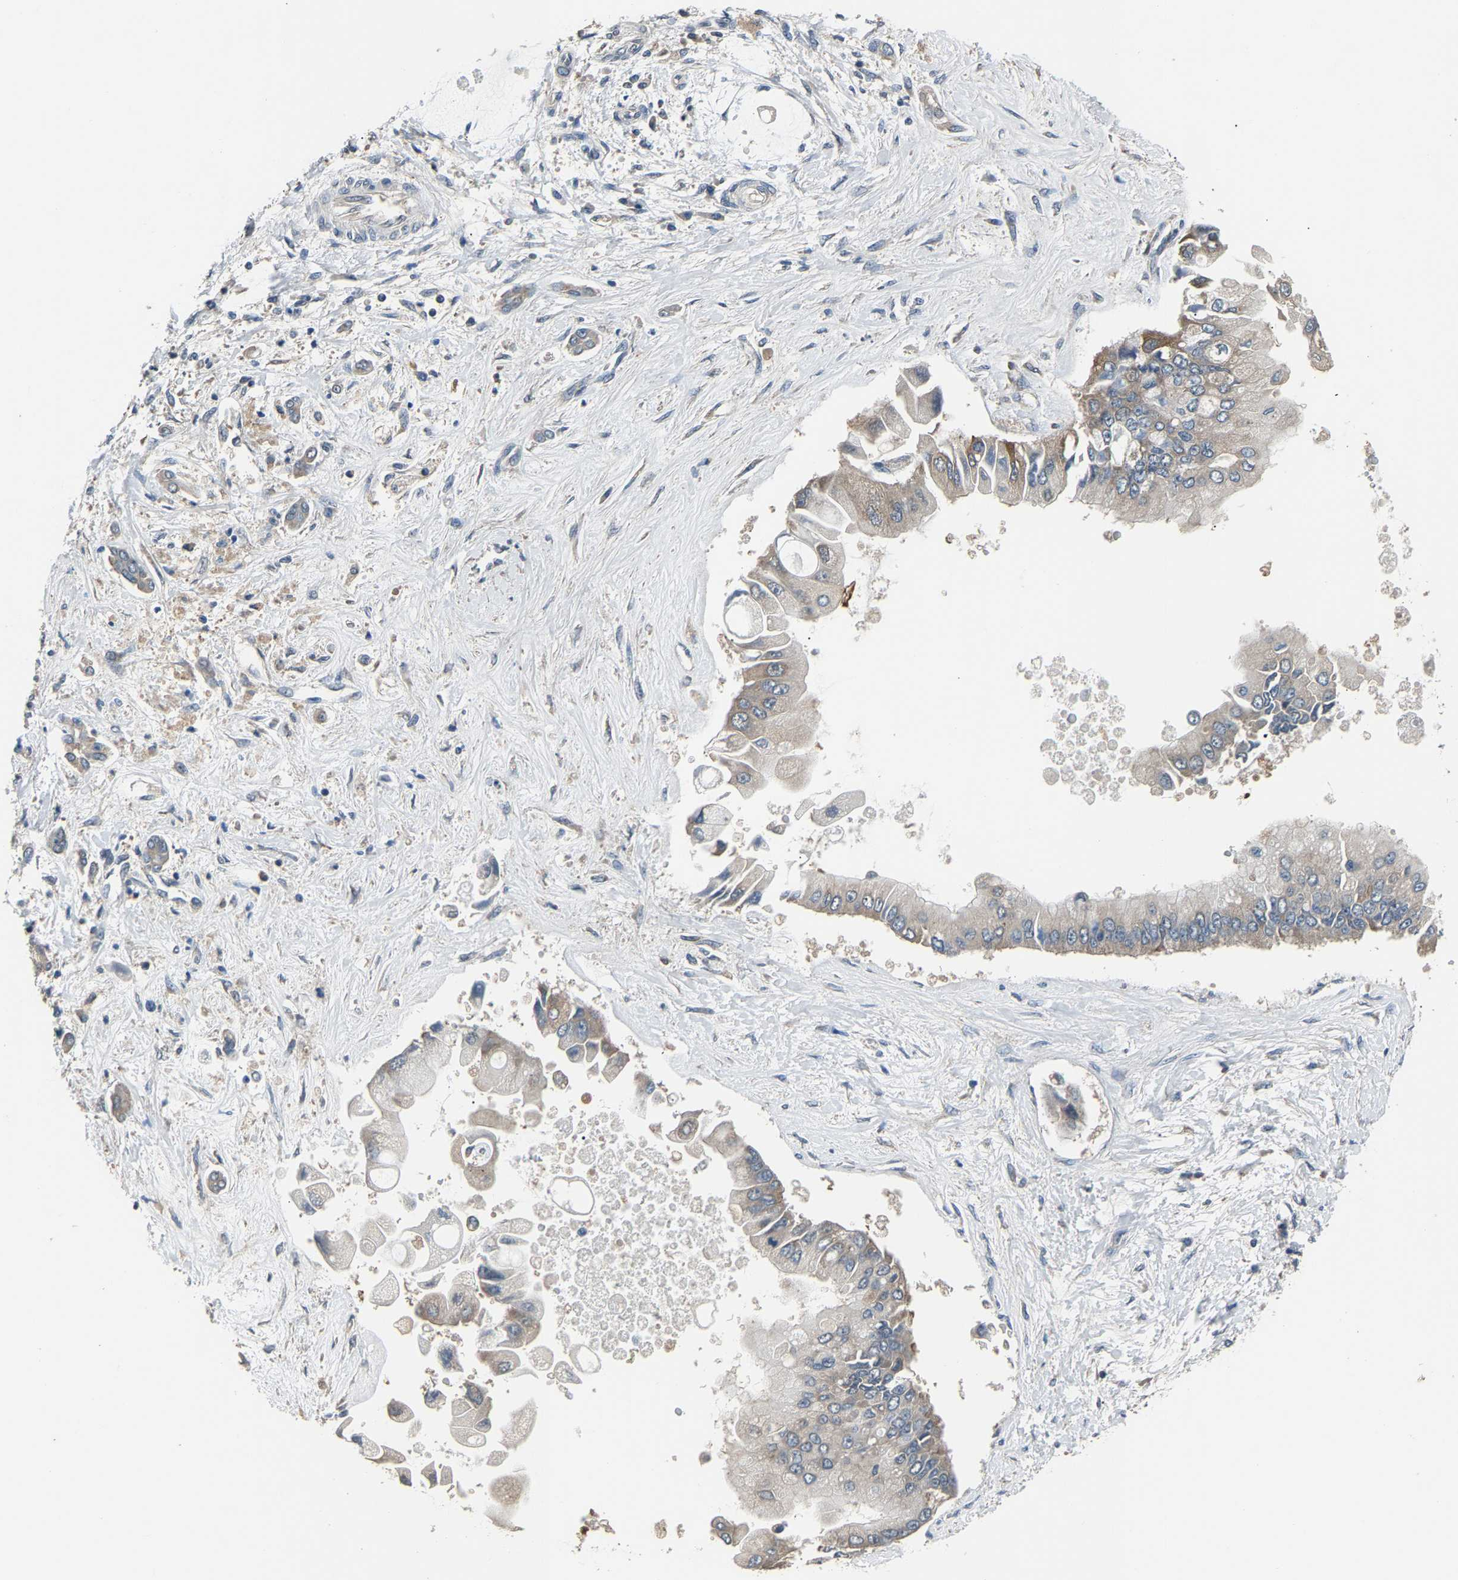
{"staining": {"intensity": "moderate", "quantity": "<25%", "location": "cytoplasmic/membranous"}, "tissue": "liver cancer", "cell_type": "Tumor cells", "image_type": "cancer", "snomed": [{"axis": "morphology", "description": "Cholangiocarcinoma"}, {"axis": "topography", "description": "Liver"}], "caption": "Liver cancer stained with a brown dye displays moderate cytoplasmic/membranous positive expression in approximately <25% of tumor cells.", "gene": "ABCC9", "patient": {"sex": "male", "age": 50}}